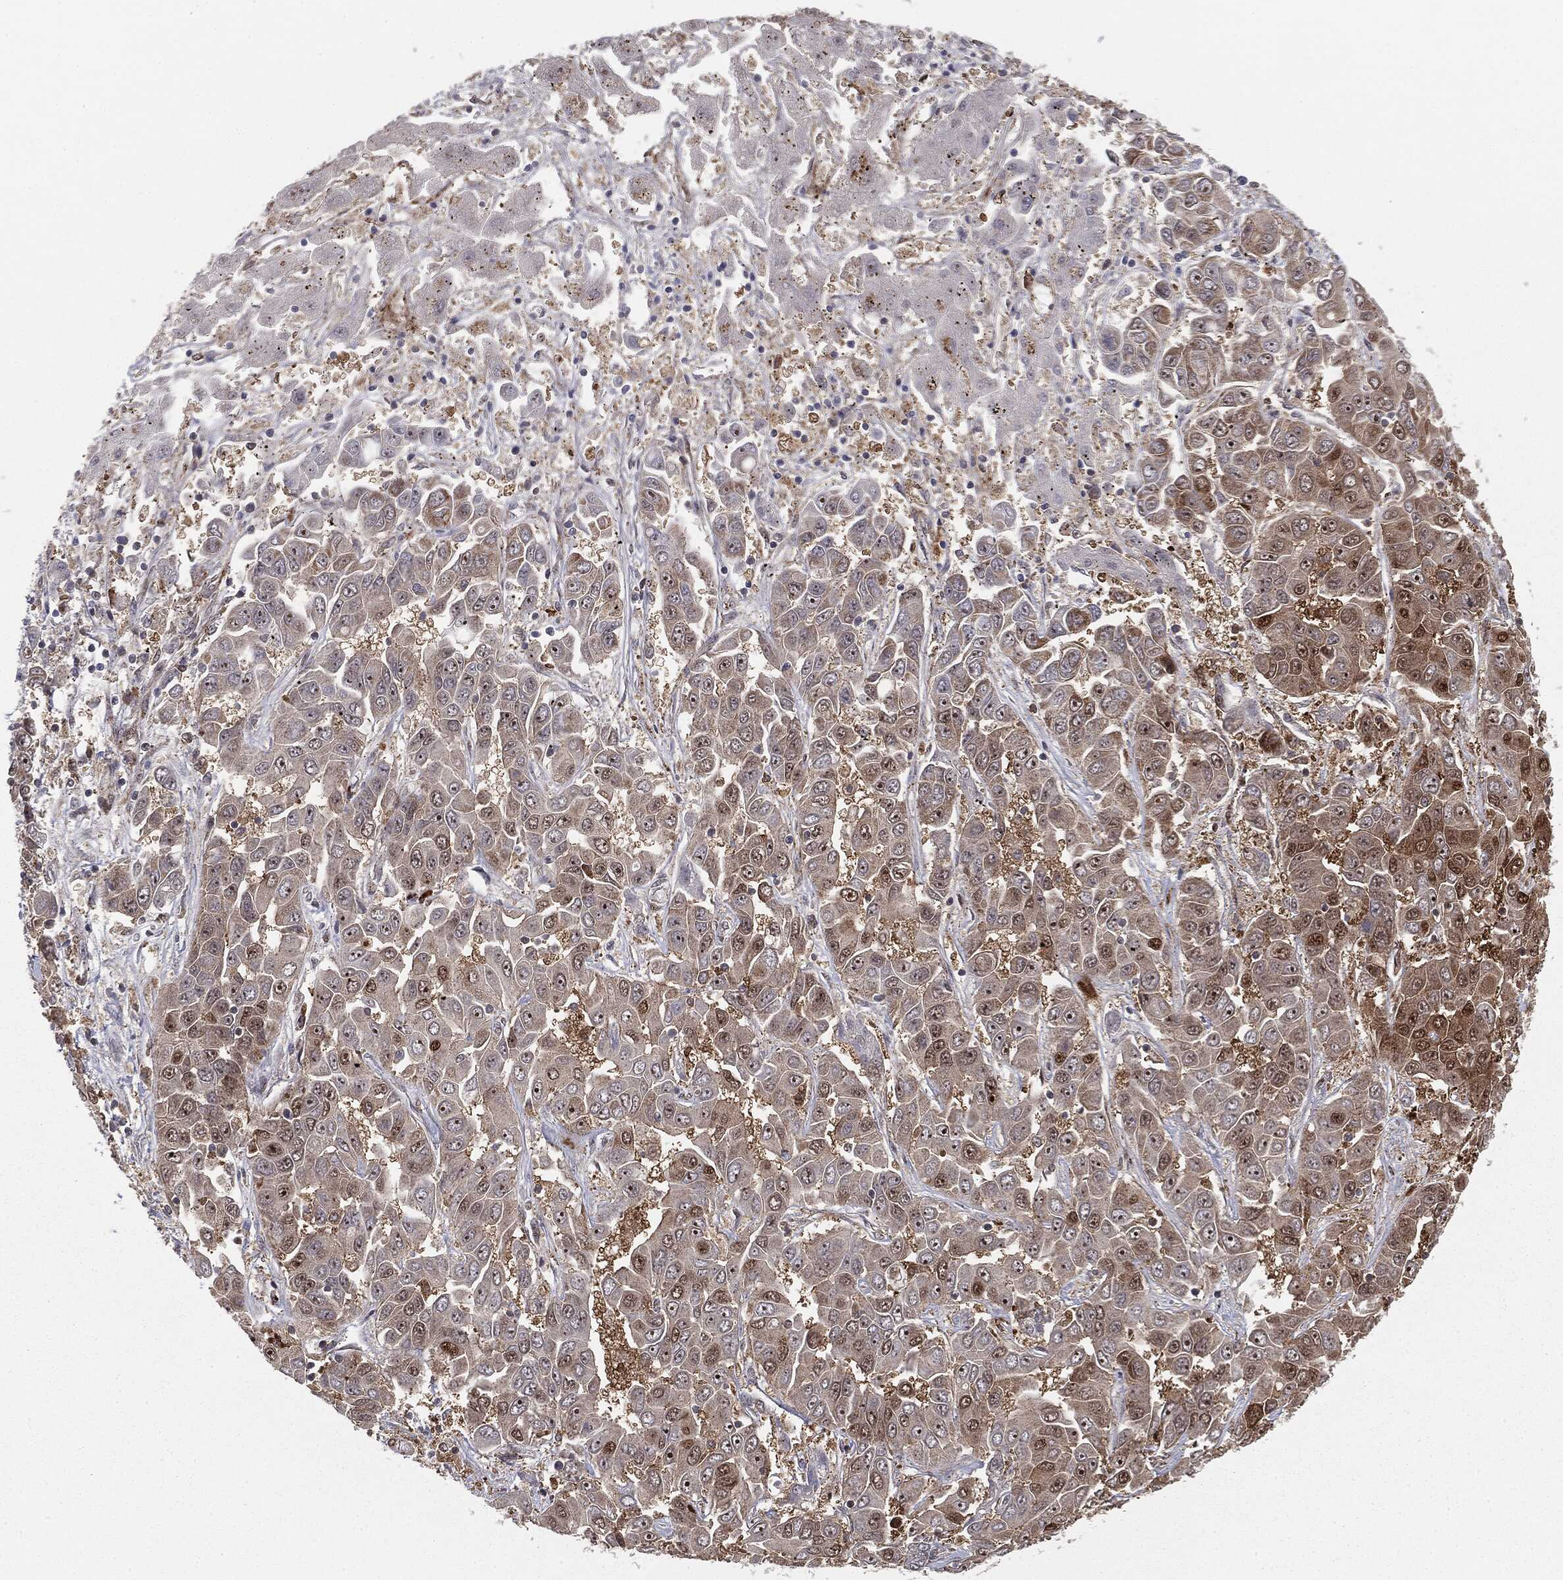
{"staining": {"intensity": "moderate", "quantity": "25%-75%", "location": "cytoplasmic/membranous,nuclear"}, "tissue": "liver cancer", "cell_type": "Tumor cells", "image_type": "cancer", "snomed": [{"axis": "morphology", "description": "Cholangiocarcinoma"}, {"axis": "topography", "description": "Liver"}], "caption": "Immunohistochemistry micrograph of neoplastic tissue: human liver cholangiocarcinoma stained using IHC exhibits medium levels of moderate protein expression localized specifically in the cytoplasmic/membranous and nuclear of tumor cells, appearing as a cytoplasmic/membranous and nuclear brown color.", "gene": "PTEN", "patient": {"sex": "female", "age": 52}}